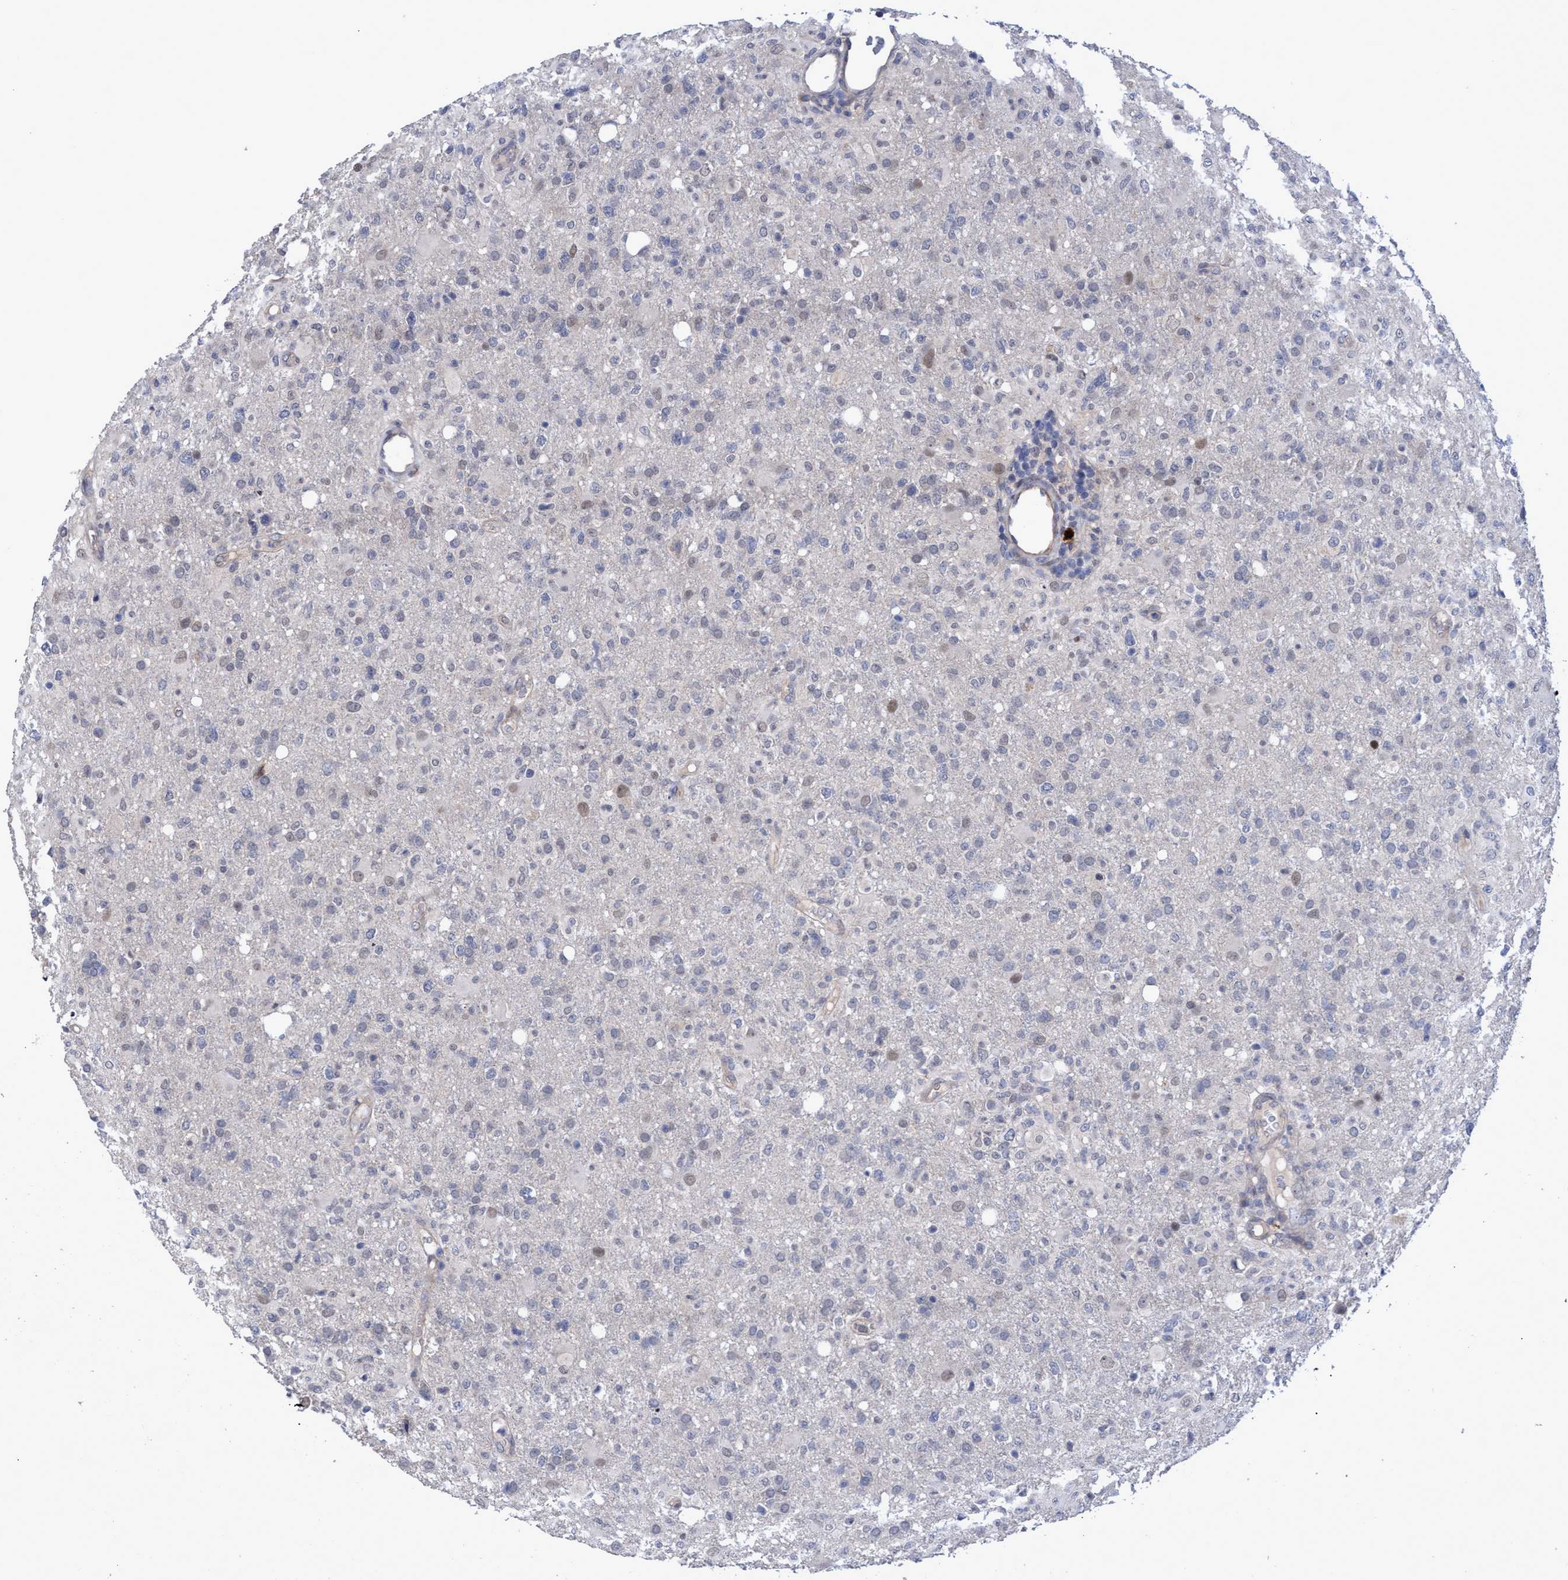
{"staining": {"intensity": "negative", "quantity": "none", "location": "none"}, "tissue": "glioma", "cell_type": "Tumor cells", "image_type": "cancer", "snomed": [{"axis": "morphology", "description": "Glioma, malignant, High grade"}, {"axis": "topography", "description": "Brain"}], "caption": "Immunohistochemistry histopathology image of neoplastic tissue: human malignant glioma (high-grade) stained with DAB reveals no significant protein expression in tumor cells.", "gene": "ZNF750", "patient": {"sex": "female", "age": 57}}